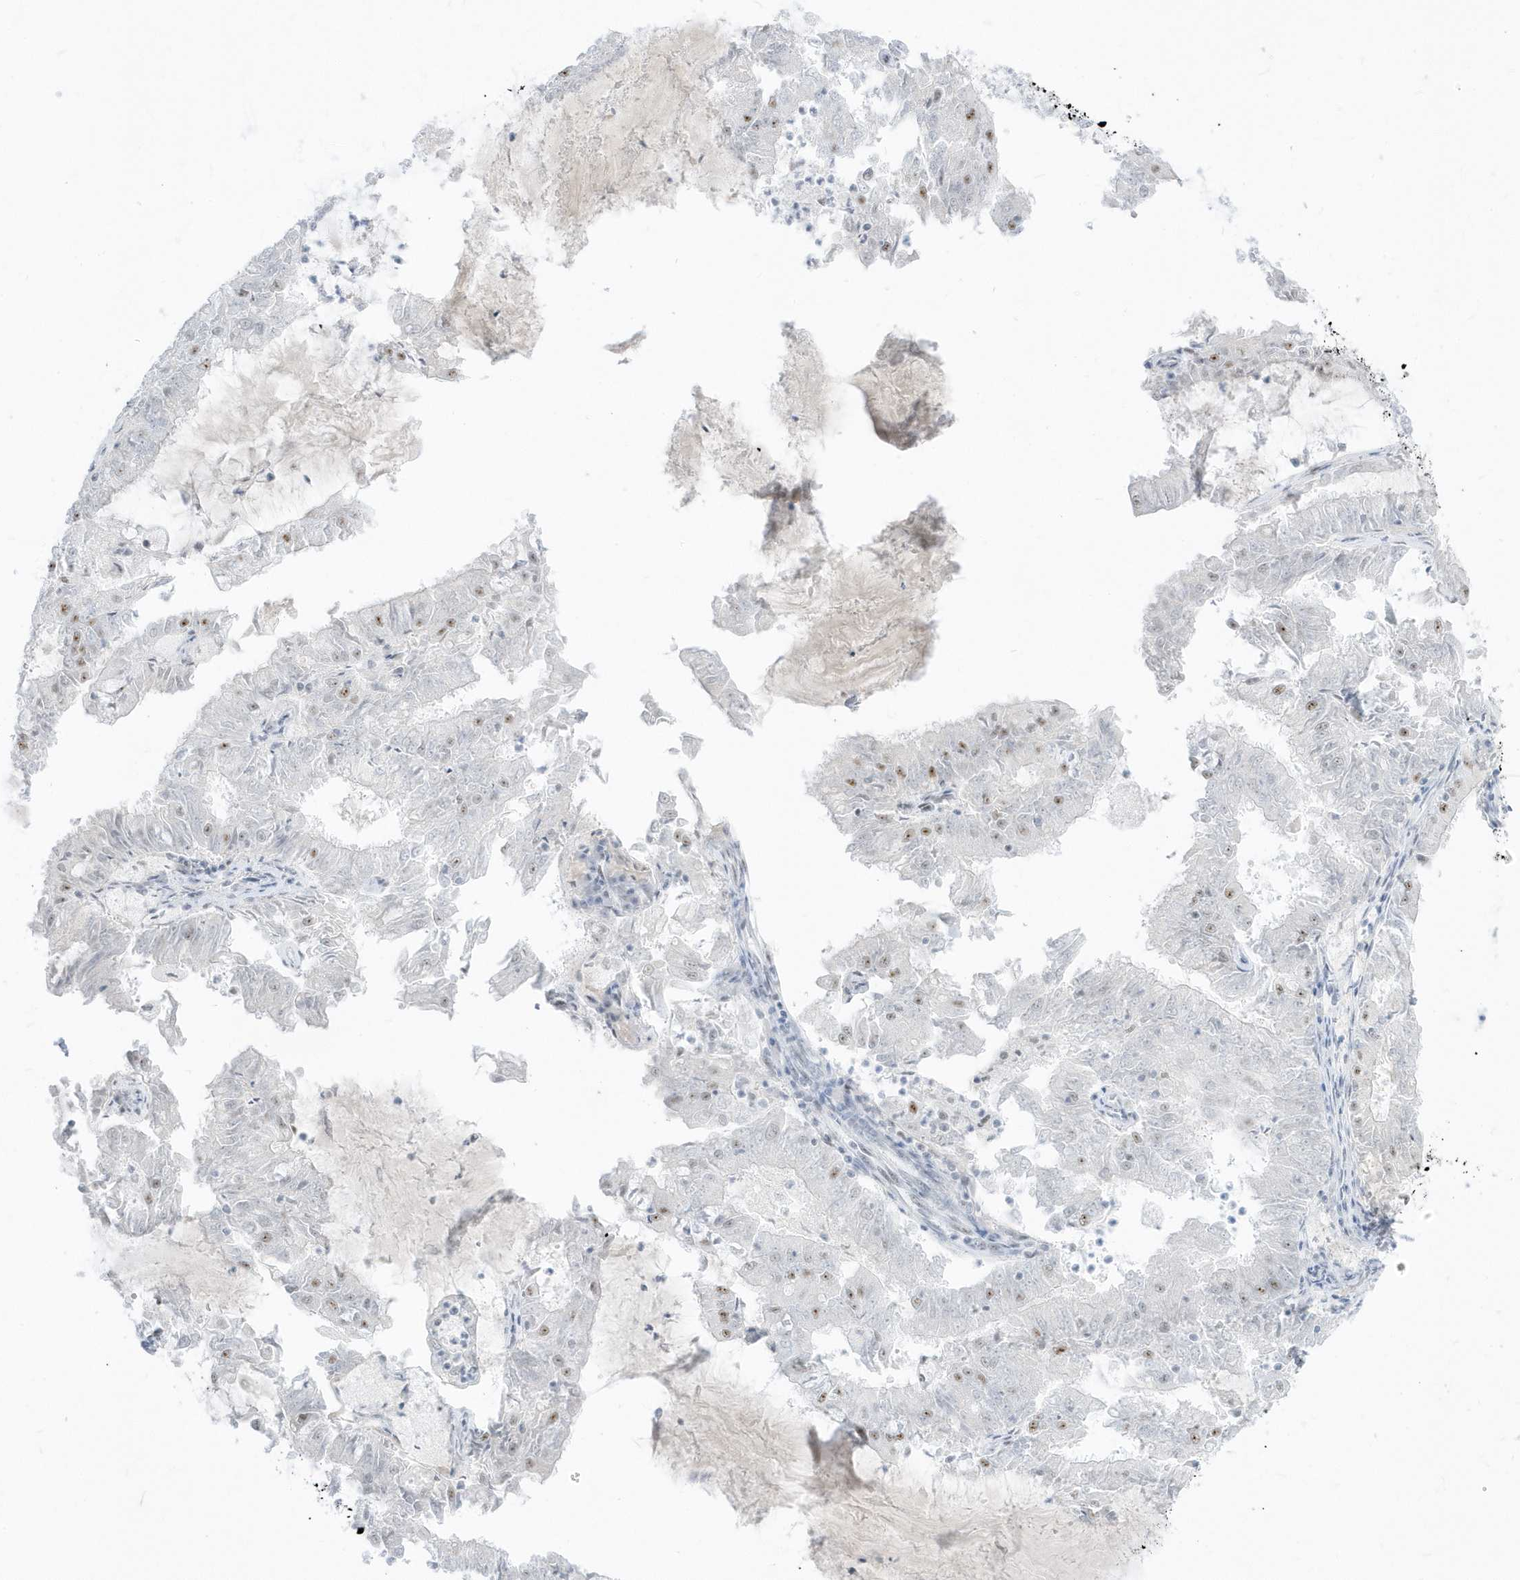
{"staining": {"intensity": "moderate", "quantity": "<25%", "location": "nuclear"}, "tissue": "endometrial cancer", "cell_type": "Tumor cells", "image_type": "cancer", "snomed": [{"axis": "morphology", "description": "Adenocarcinoma, NOS"}, {"axis": "topography", "description": "Endometrium"}], "caption": "This is a micrograph of immunohistochemistry (IHC) staining of endometrial cancer (adenocarcinoma), which shows moderate expression in the nuclear of tumor cells.", "gene": "PLEKHN1", "patient": {"sex": "female", "age": 57}}